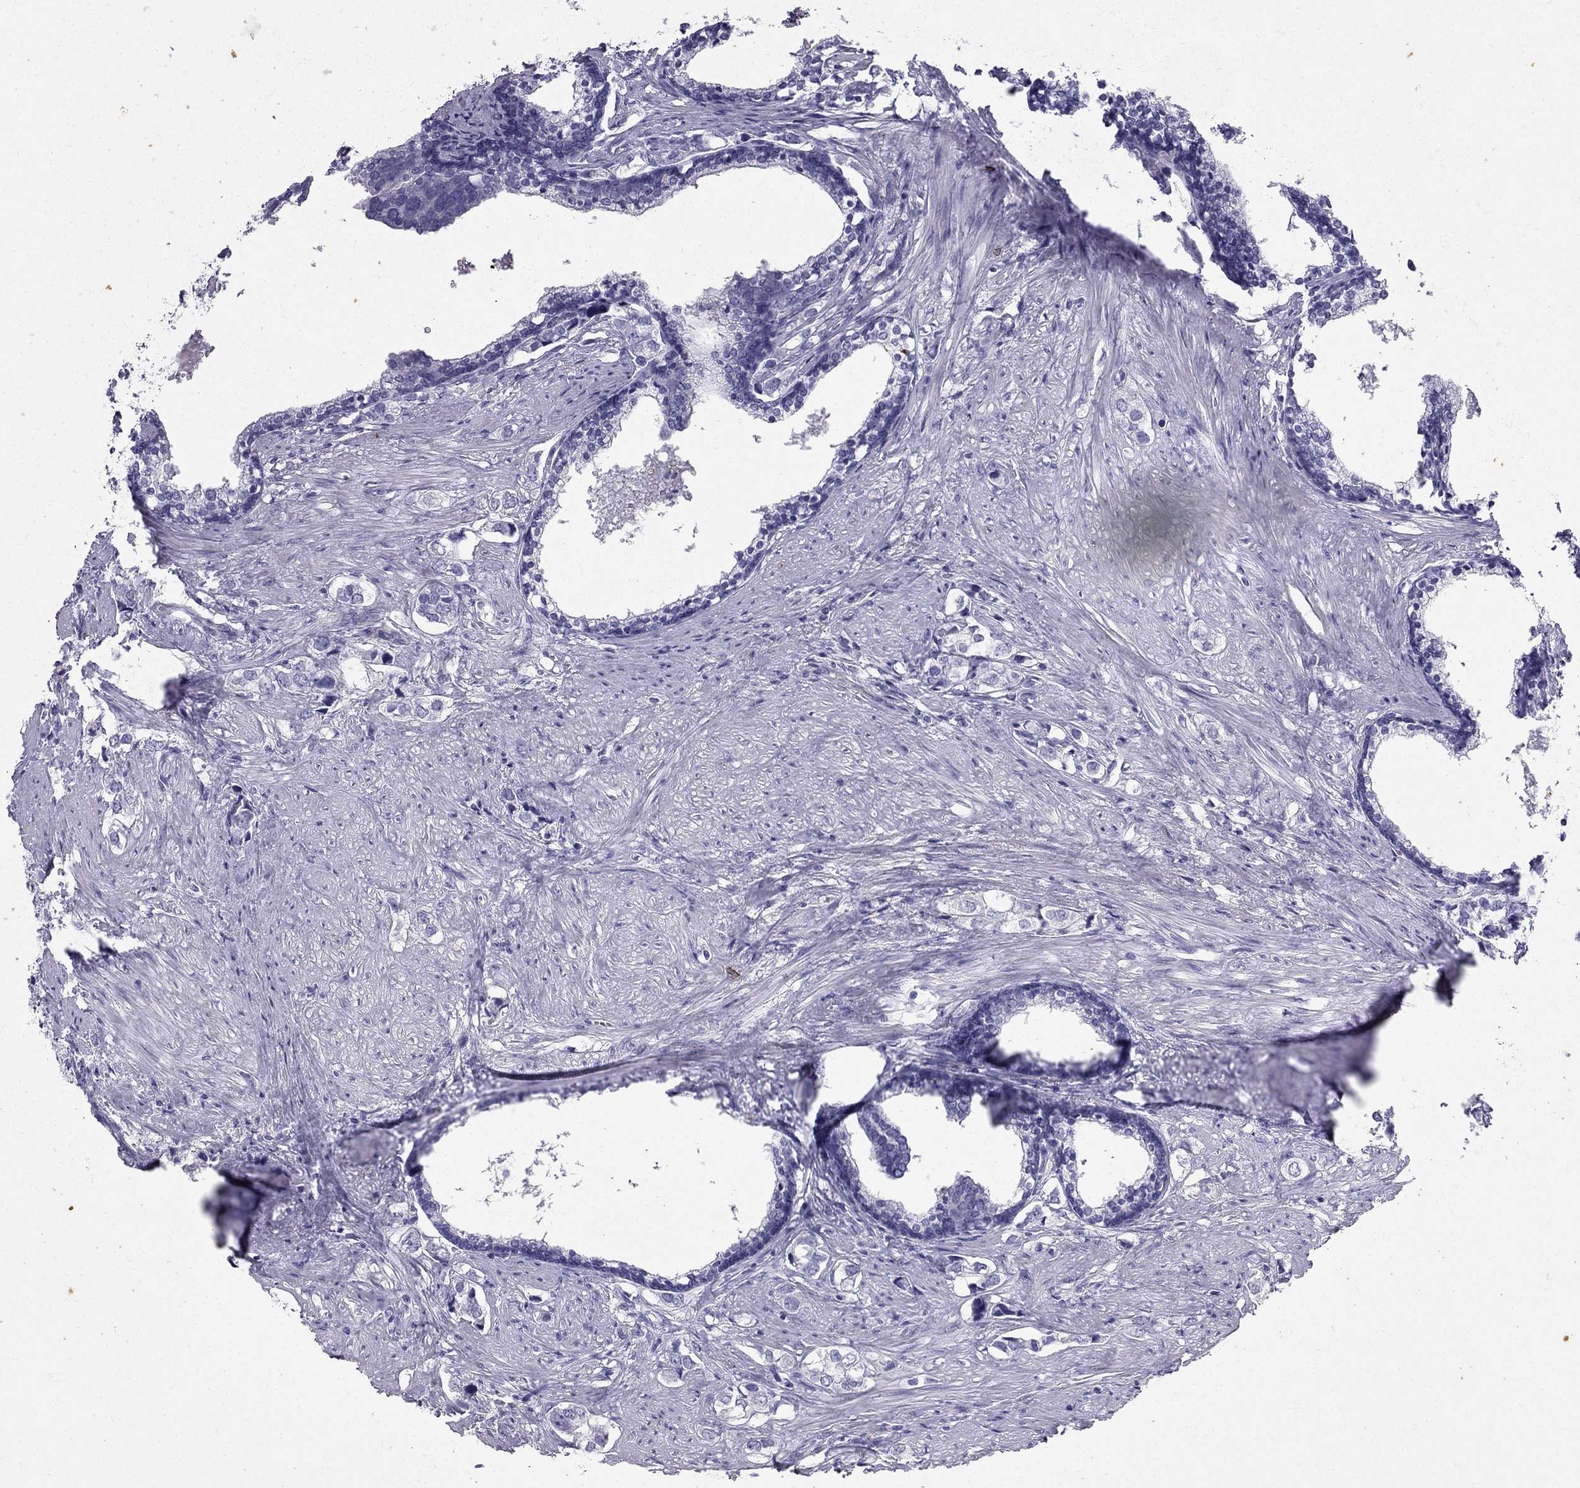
{"staining": {"intensity": "negative", "quantity": "none", "location": "none"}, "tissue": "prostate cancer", "cell_type": "Tumor cells", "image_type": "cancer", "snomed": [{"axis": "morphology", "description": "Adenocarcinoma, NOS"}, {"axis": "topography", "description": "Prostate and seminal vesicle, NOS"}], "caption": "The IHC image has no significant expression in tumor cells of prostate adenocarcinoma tissue.", "gene": "GJA8", "patient": {"sex": "male", "age": 63}}